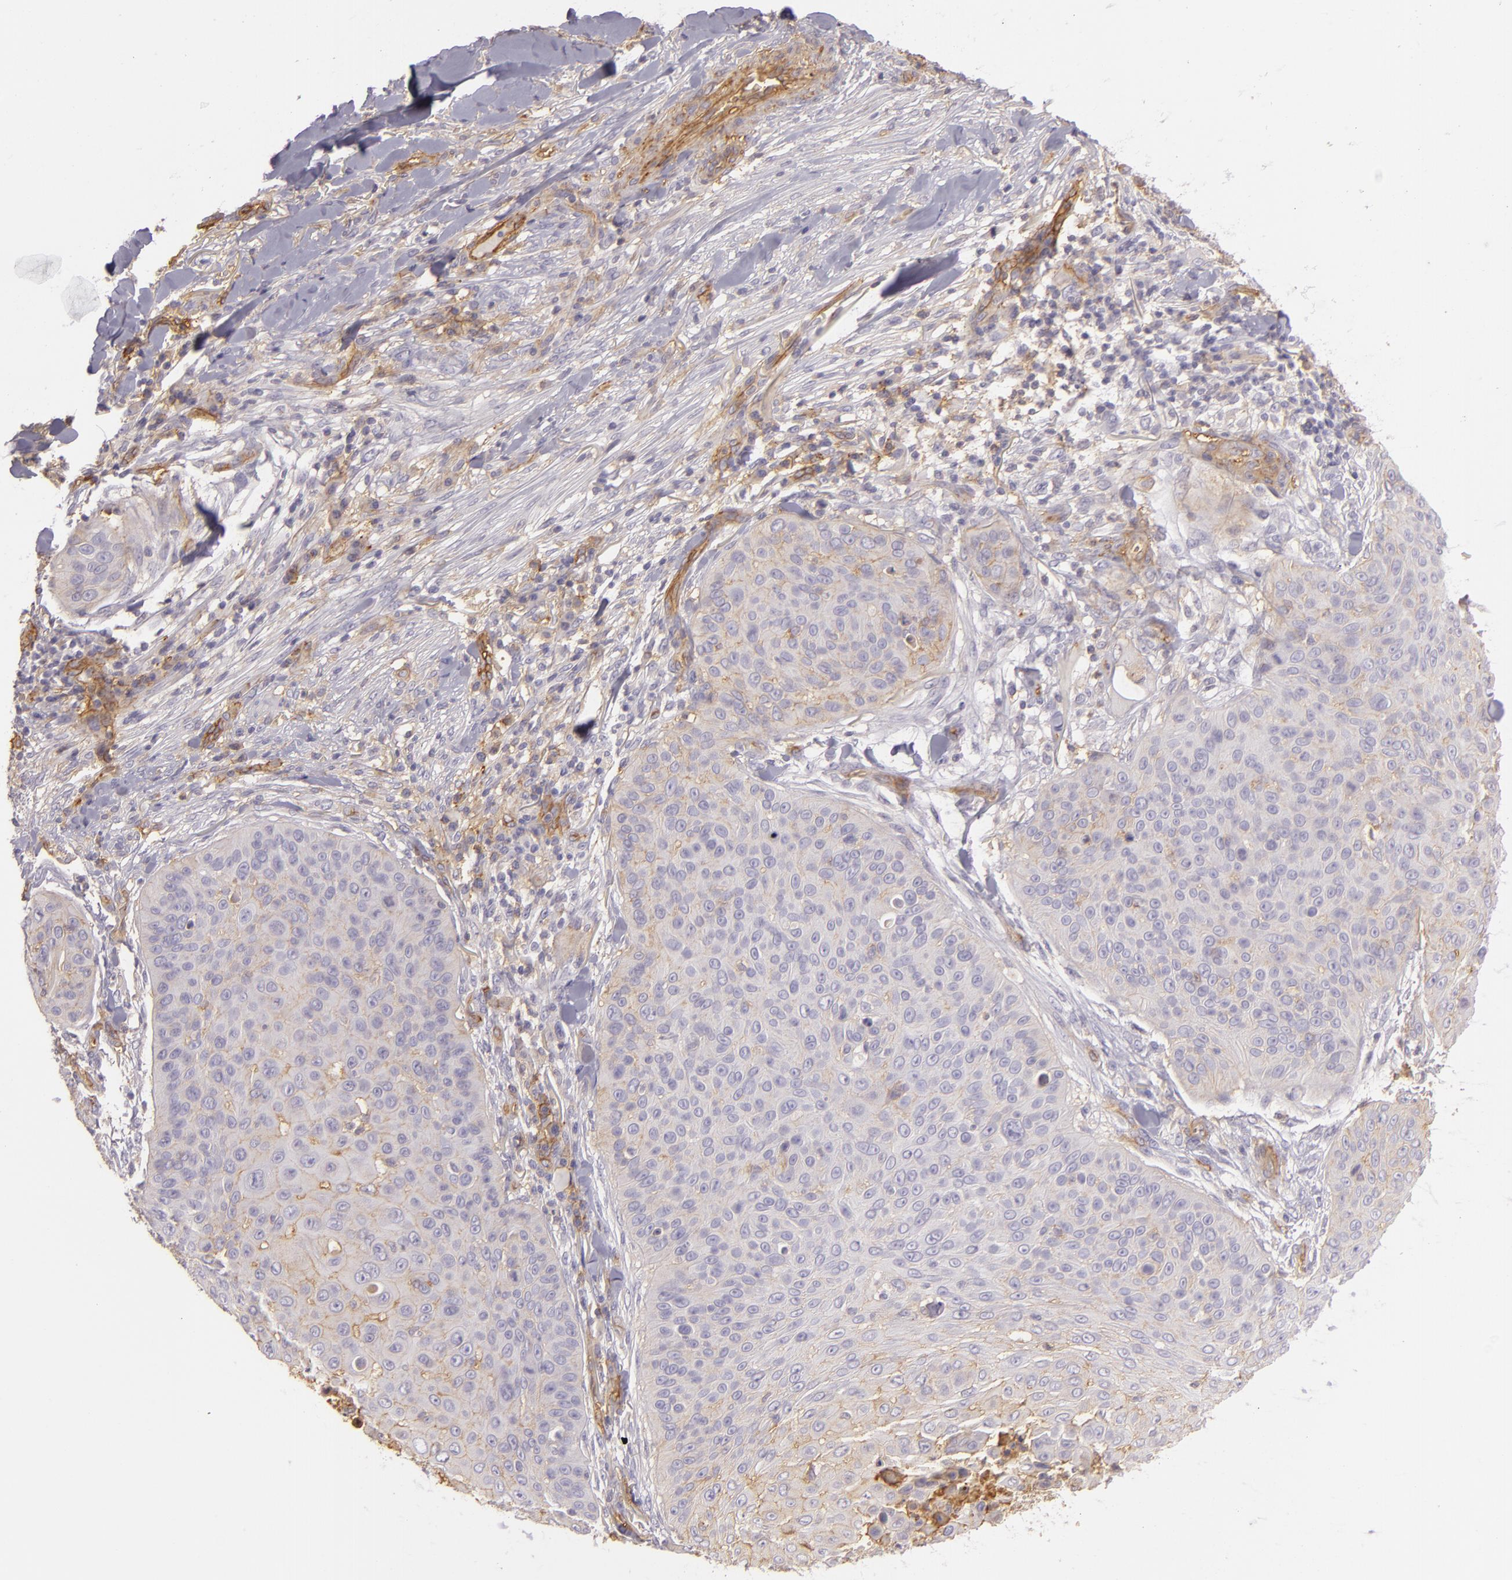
{"staining": {"intensity": "weak", "quantity": "25%-75%", "location": "cytoplasmic/membranous"}, "tissue": "skin cancer", "cell_type": "Tumor cells", "image_type": "cancer", "snomed": [{"axis": "morphology", "description": "Squamous cell carcinoma, NOS"}, {"axis": "topography", "description": "Skin"}], "caption": "Squamous cell carcinoma (skin) tissue reveals weak cytoplasmic/membranous expression in about 25%-75% of tumor cells, visualized by immunohistochemistry.", "gene": "CD59", "patient": {"sex": "male", "age": 82}}